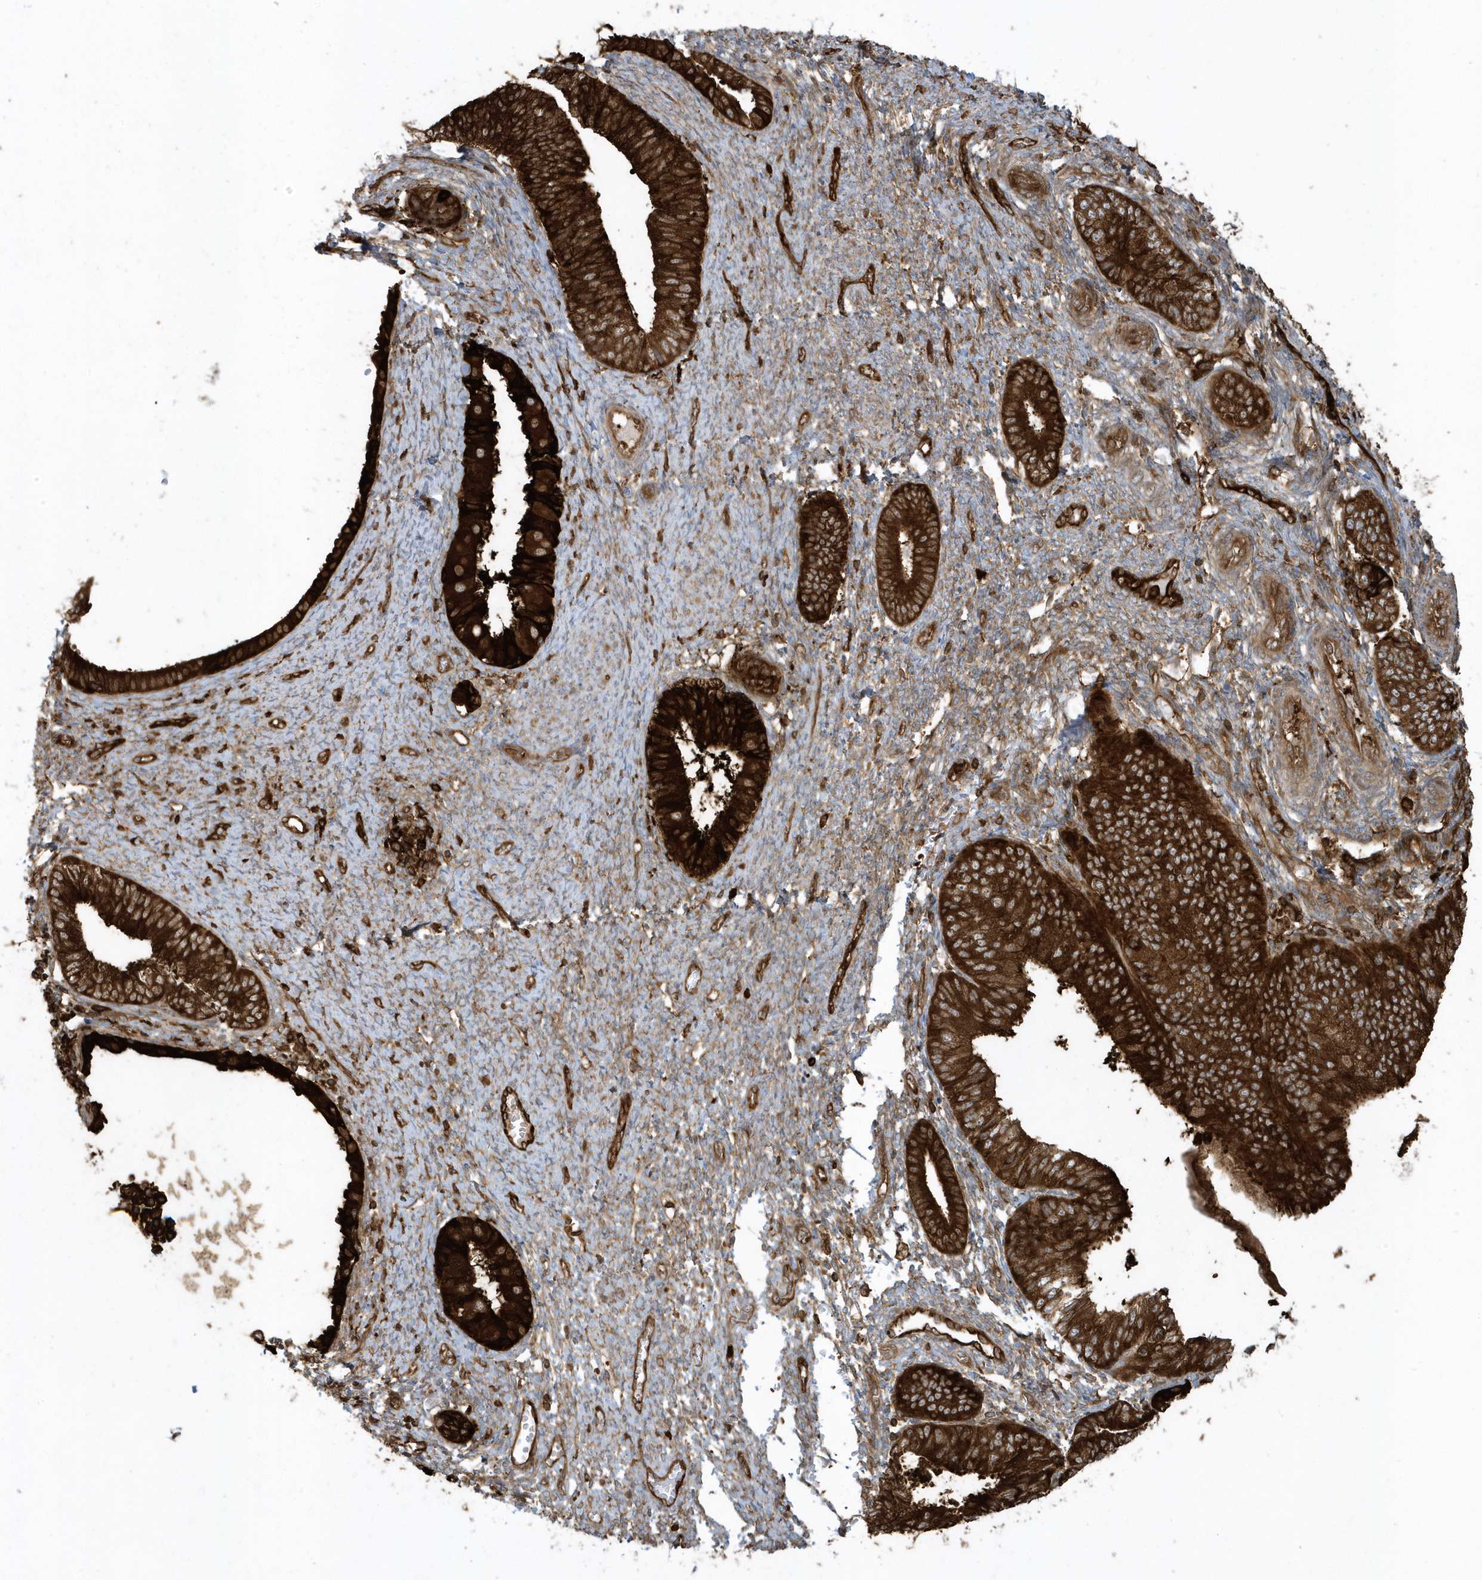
{"staining": {"intensity": "strong", "quantity": ">75%", "location": "cytoplasmic/membranous"}, "tissue": "endometrial cancer", "cell_type": "Tumor cells", "image_type": "cancer", "snomed": [{"axis": "morphology", "description": "Adenocarcinoma, NOS"}, {"axis": "topography", "description": "Endometrium"}], "caption": "Immunohistochemical staining of endometrial cancer (adenocarcinoma) displays high levels of strong cytoplasmic/membranous protein staining in approximately >75% of tumor cells.", "gene": "CLCN6", "patient": {"sex": "female", "age": 58}}